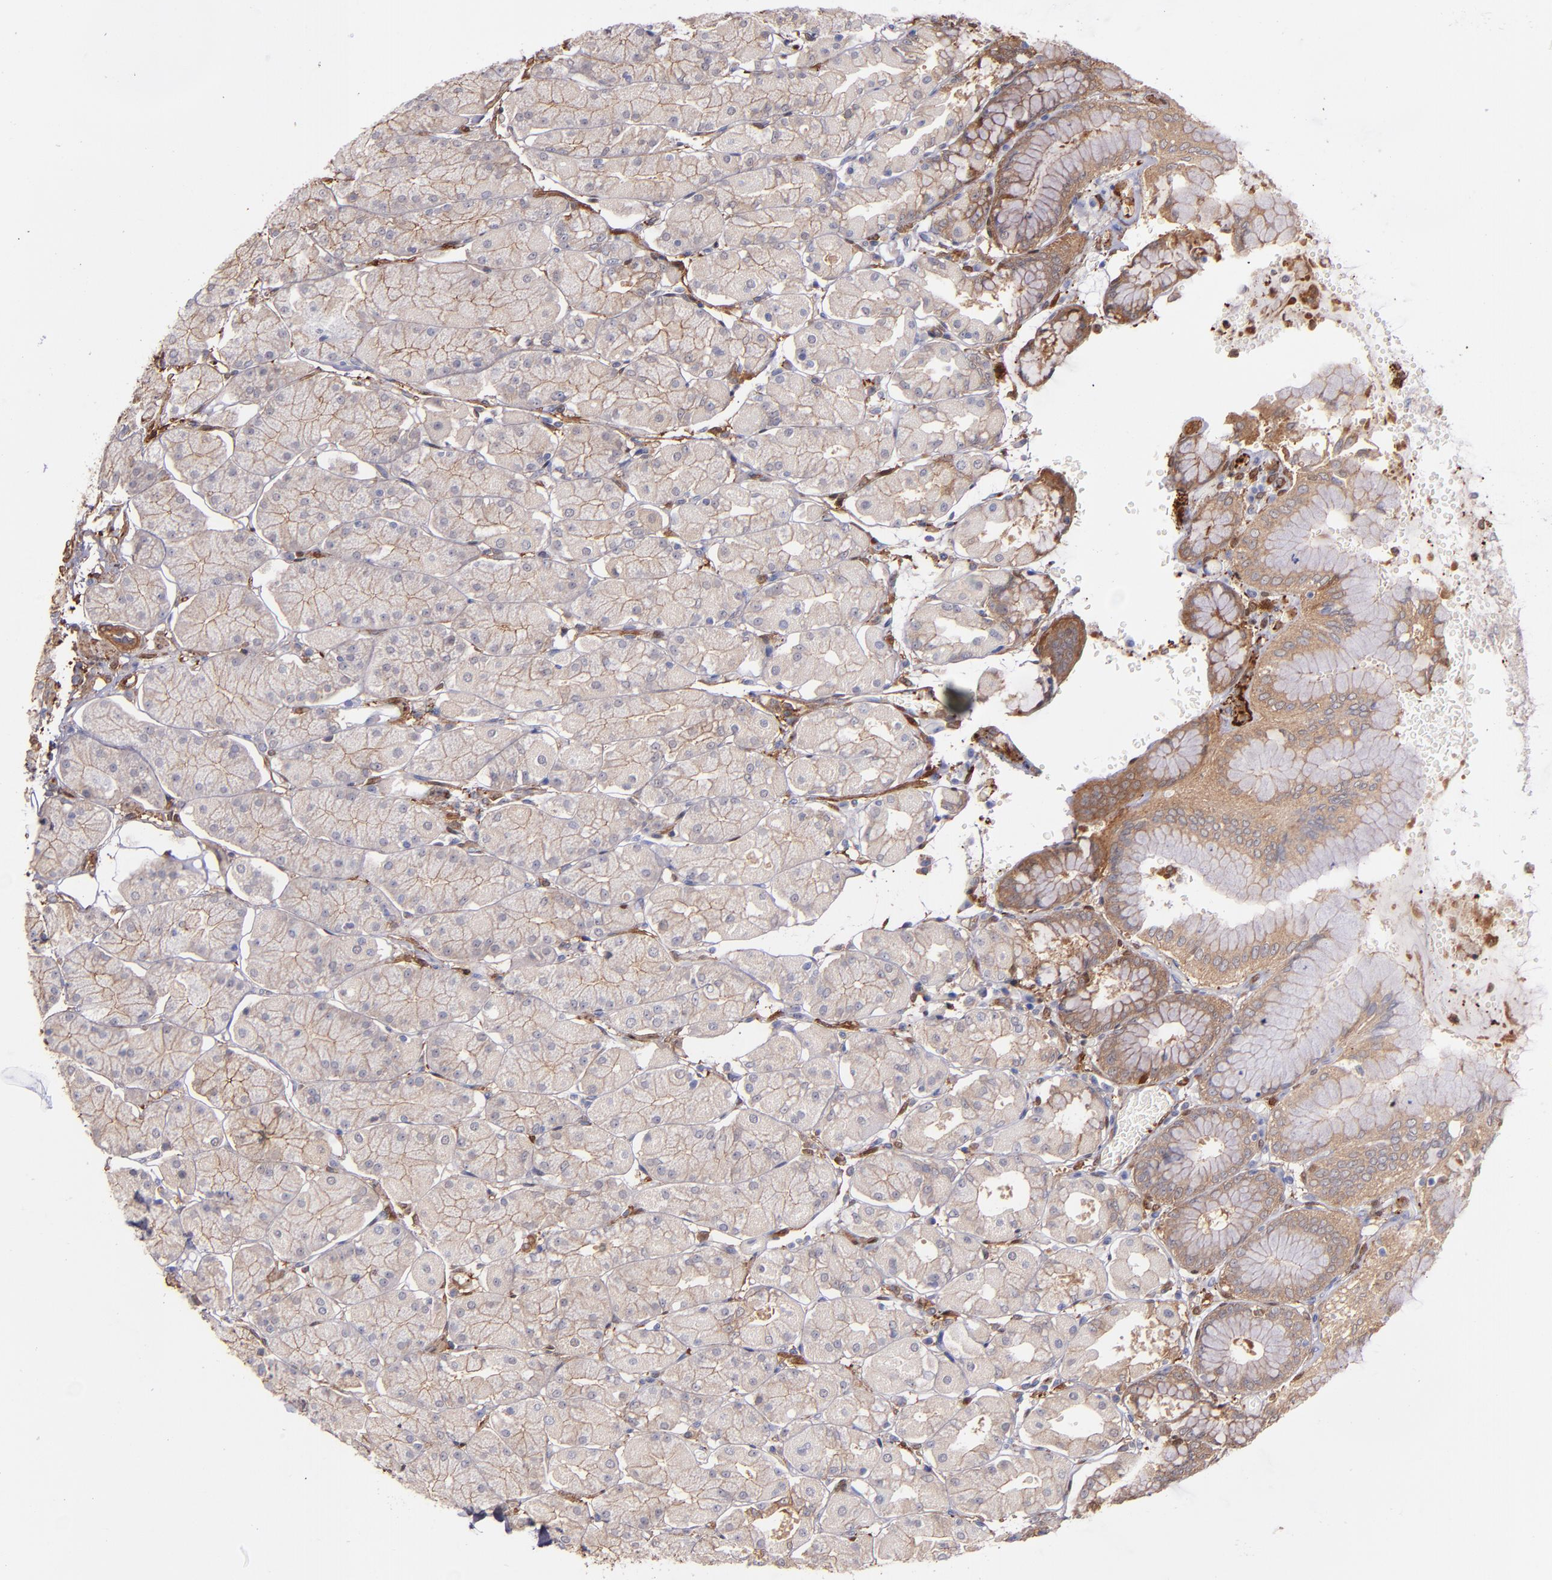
{"staining": {"intensity": "moderate", "quantity": "25%-75%", "location": "cytoplasmic/membranous"}, "tissue": "stomach", "cell_type": "Glandular cells", "image_type": "normal", "snomed": [{"axis": "morphology", "description": "Normal tissue, NOS"}, {"axis": "topography", "description": "Stomach, upper"}, {"axis": "topography", "description": "Stomach"}], "caption": "A histopathology image of stomach stained for a protein reveals moderate cytoplasmic/membranous brown staining in glandular cells. (Stains: DAB in brown, nuclei in blue, Microscopy: brightfield microscopy at high magnification).", "gene": "VCL", "patient": {"sex": "male", "age": 76}}